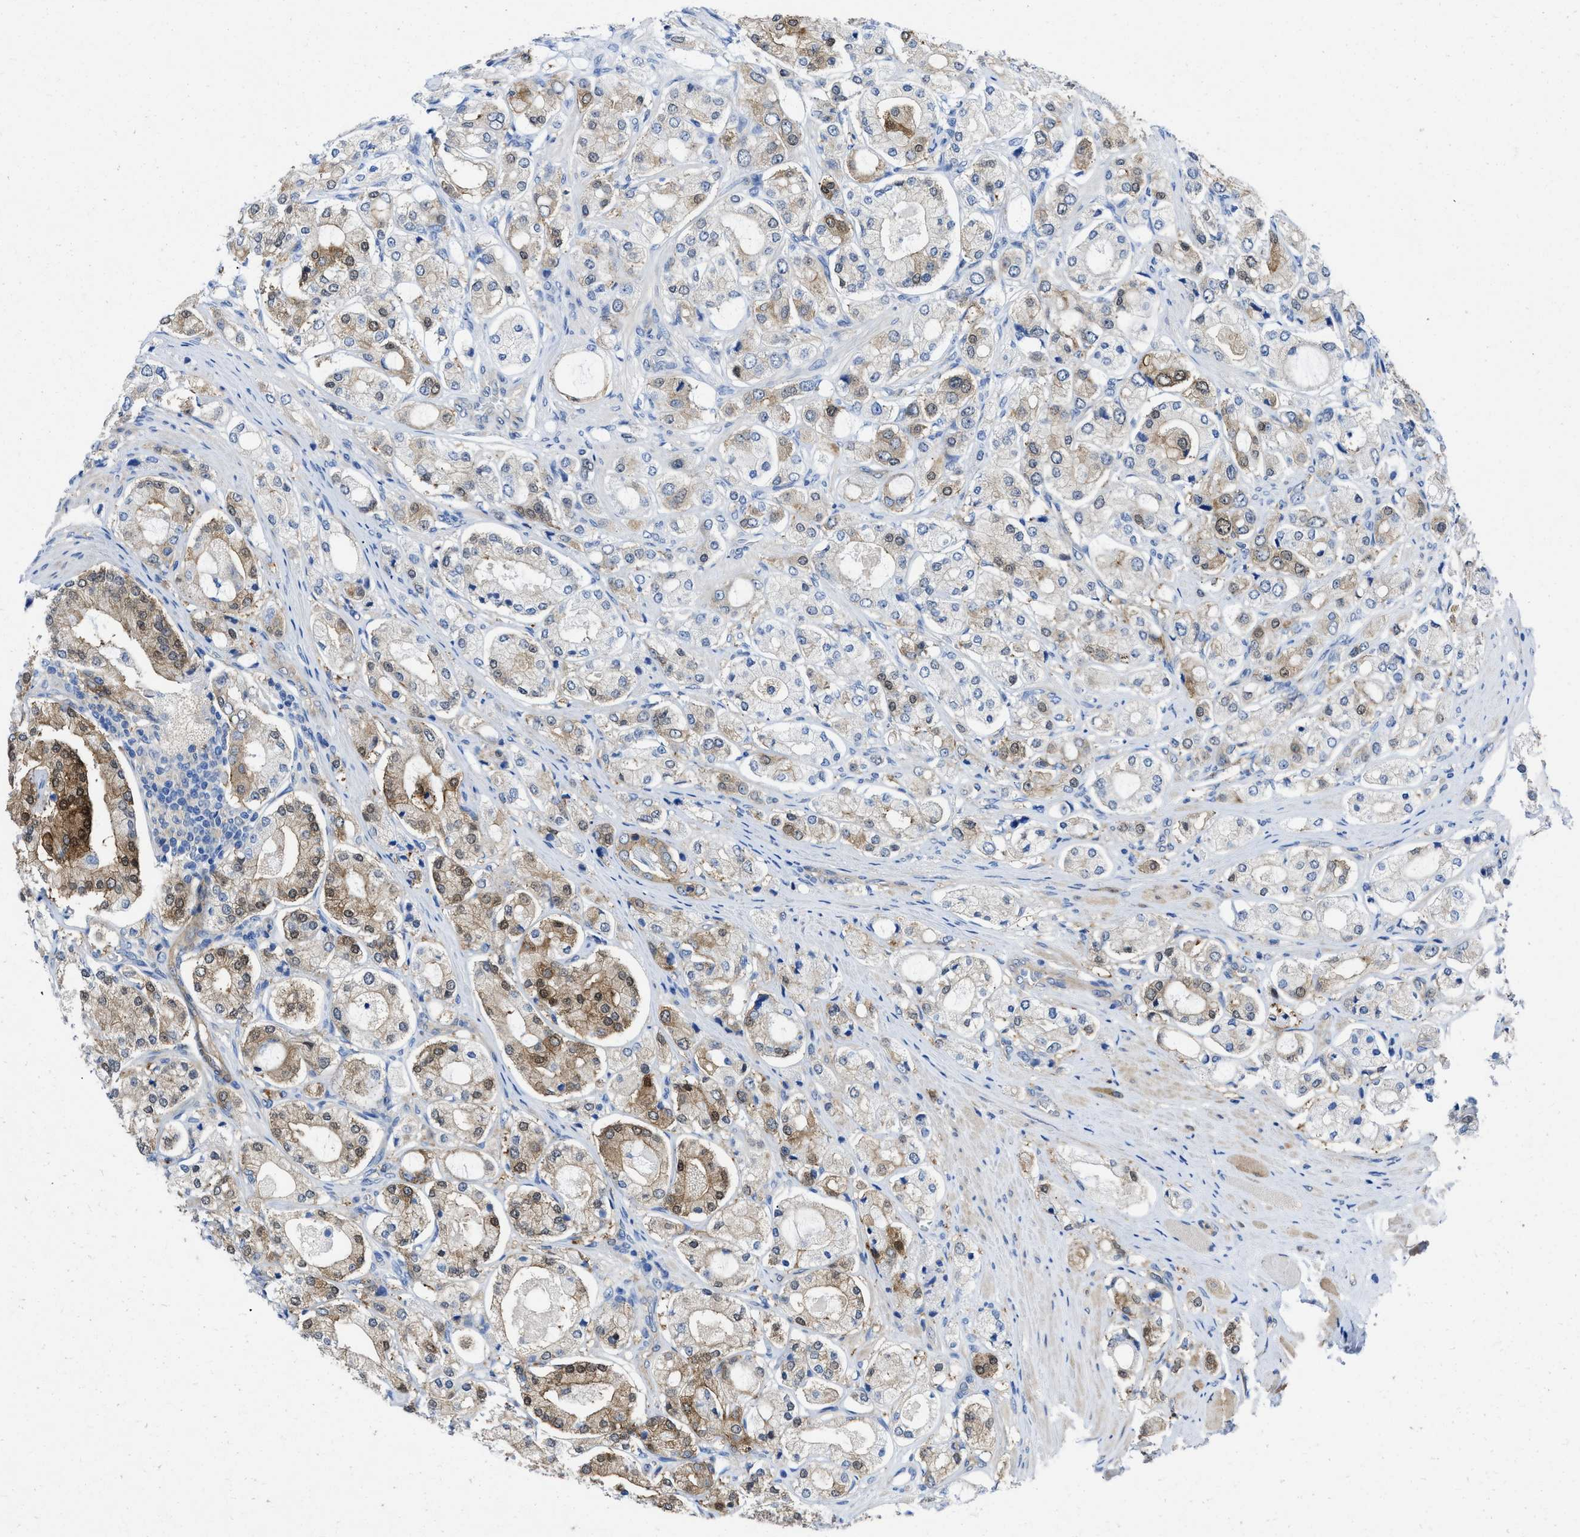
{"staining": {"intensity": "moderate", "quantity": "25%-75%", "location": "cytoplasmic/membranous"}, "tissue": "prostate cancer", "cell_type": "Tumor cells", "image_type": "cancer", "snomed": [{"axis": "morphology", "description": "Adenocarcinoma, High grade"}, {"axis": "topography", "description": "Prostate"}], "caption": "Tumor cells show medium levels of moderate cytoplasmic/membranous positivity in approximately 25%-75% of cells in human prostate adenocarcinoma (high-grade).", "gene": "PDLIM5", "patient": {"sex": "male", "age": 65}}